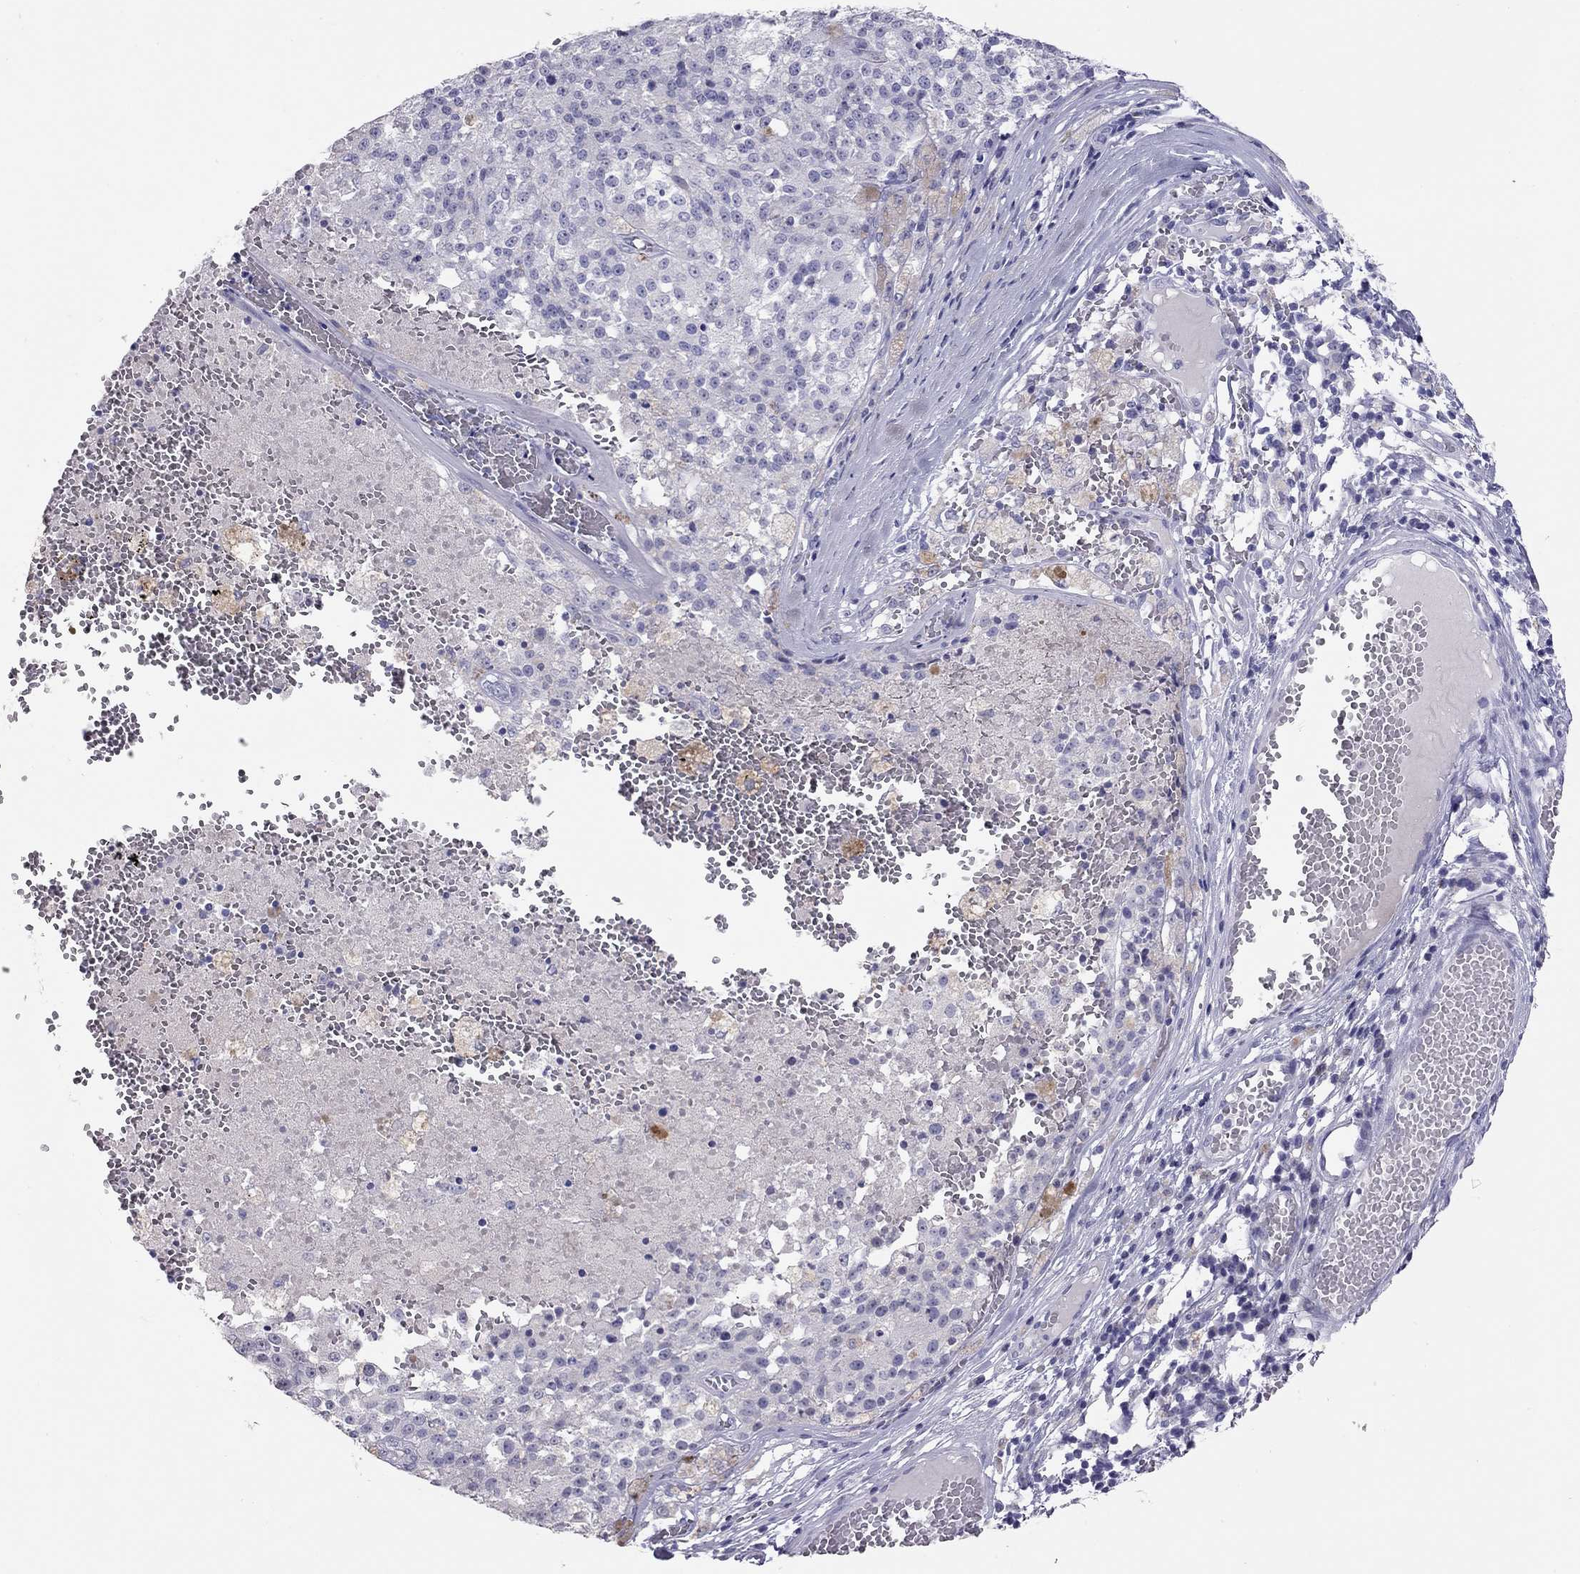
{"staining": {"intensity": "negative", "quantity": "none", "location": "none"}, "tissue": "melanoma", "cell_type": "Tumor cells", "image_type": "cancer", "snomed": [{"axis": "morphology", "description": "Malignant melanoma, Metastatic site"}, {"axis": "topography", "description": "Lymph node"}], "caption": "A histopathology image of malignant melanoma (metastatic site) stained for a protein demonstrates no brown staining in tumor cells.", "gene": "IL17REL", "patient": {"sex": "female", "age": 64}}